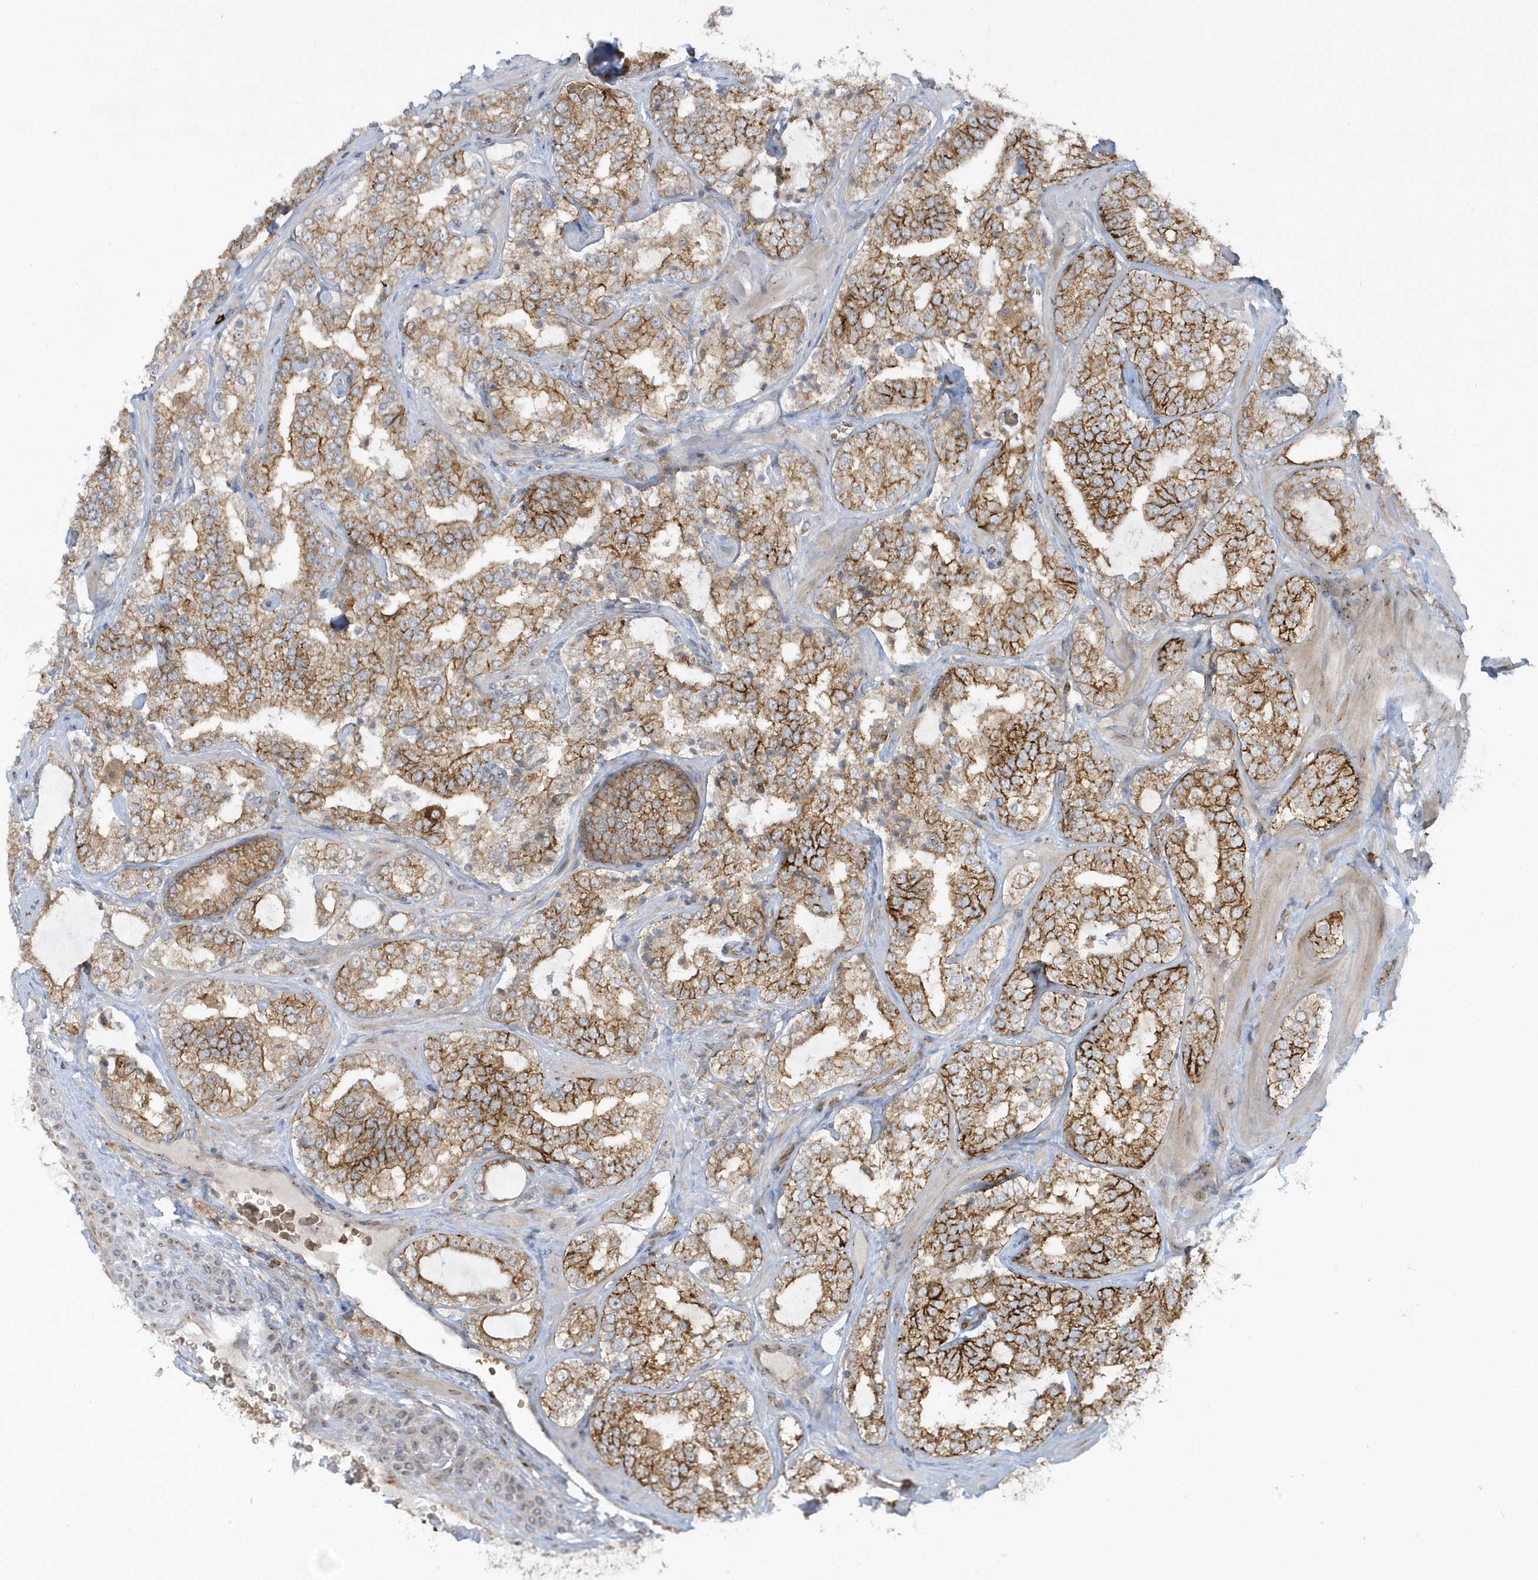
{"staining": {"intensity": "moderate", "quantity": ">75%", "location": "cytoplasmic/membranous"}, "tissue": "prostate cancer", "cell_type": "Tumor cells", "image_type": "cancer", "snomed": [{"axis": "morphology", "description": "Adenocarcinoma, High grade"}, {"axis": "topography", "description": "Prostate"}], "caption": "Prostate cancer (high-grade adenocarcinoma) was stained to show a protein in brown. There is medium levels of moderate cytoplasmic/membranous expression in about >75% of tumor cells. (Stains: DAB in brown, nuclei in blue, Microscopy: brightfield microscopy at high magnification).", "gene": "RPP40", "patient": {"sex": "male", "age": 64}}